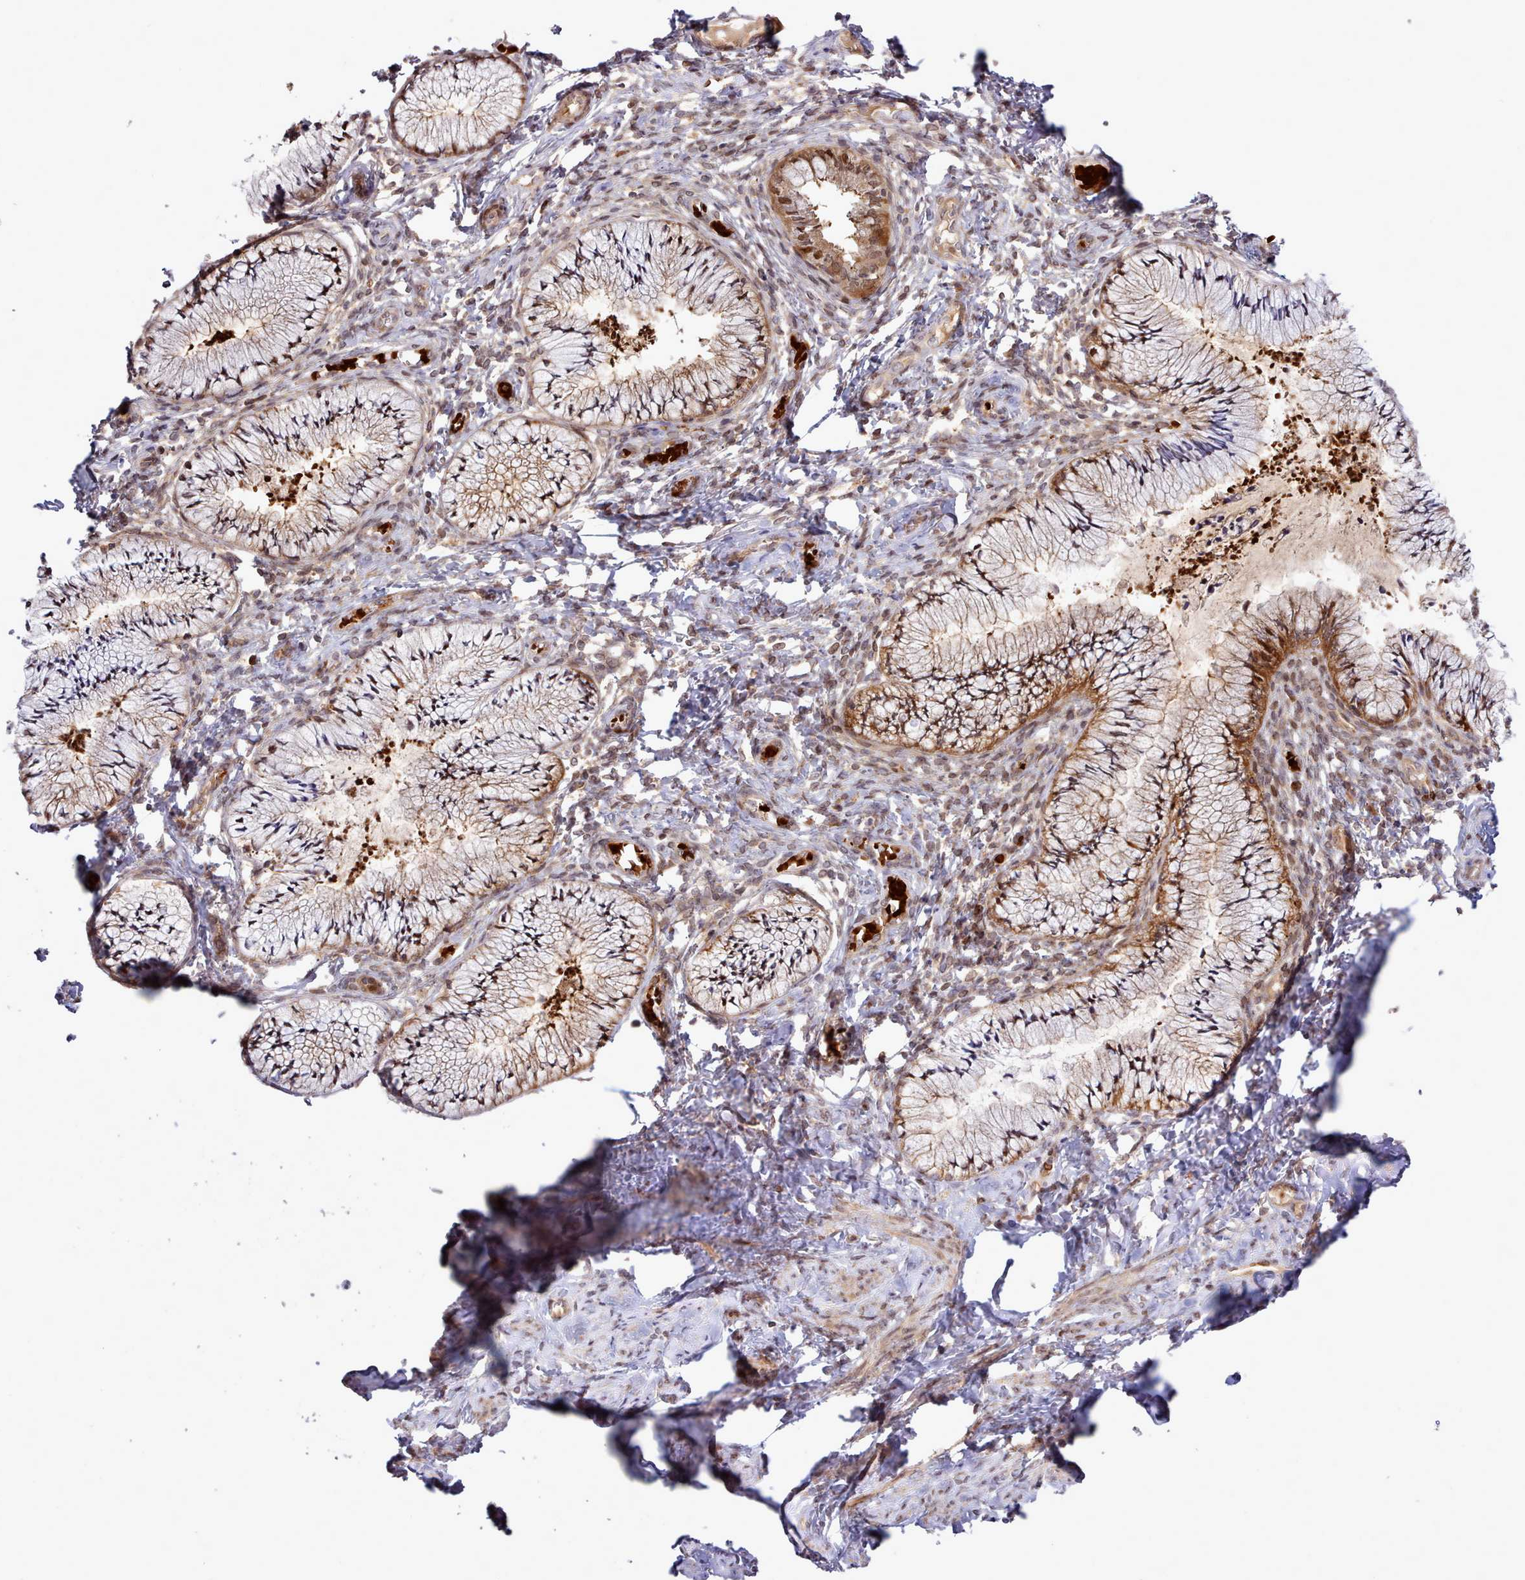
{"staining": {"intensity": "moderate", "quantity": ">75%", "location": "cytoplasmic/membranous,nuclear"}, "tissue": "cervix", "cell_type": "Glandular cells", "image_type": "normal", "snomed": [{"axis": "morphology", "description": "Normal tissue, NOS"}, {"axis": "topography", "description": "Cervix"}], "caption": "Immunohistochemistry (IHC) (DAB (3,3'-diaminobenzidine)) staining of normal cervix demonstrates moderate cytoplasmic/membranous,nuclear protein positivity in approximately >75% of glandular cells. (IHC, brightfield microscopy, high magnification).", "gene": "UBE2G1", "patient": {"sex": "female", "age": 42}}